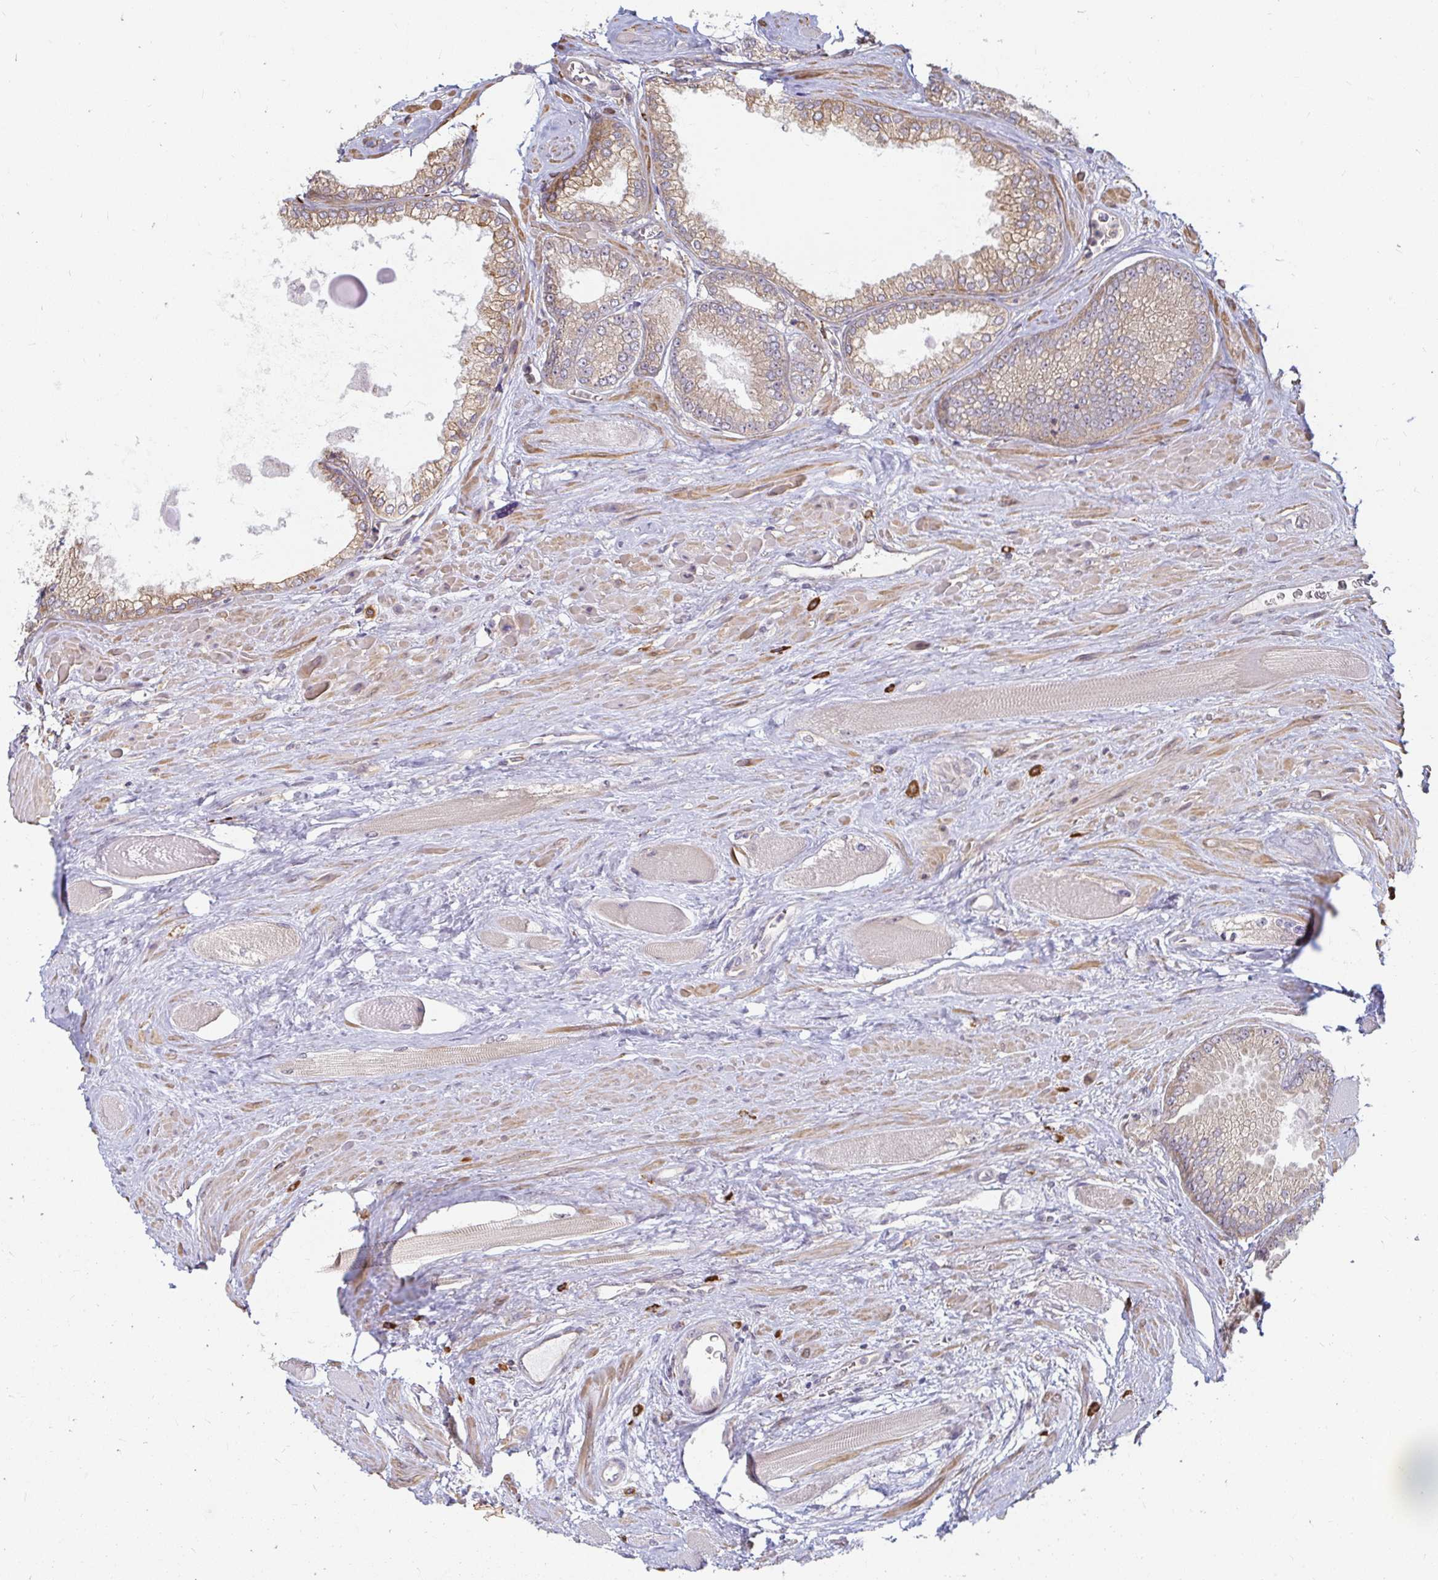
{"staining": {"intensity": "weak", "quantity": ">75%", "location": "cytoplasmic/membranous"}, "tissue": "prostate cancer", "cell_type": "Tumor cells", "image_type": "cancer", "snomed": [{"axis": "morphology", "description": "Adenocarcinoma, Low grade"}, {"axis": "topography", "description": "Prostate"}], "caption": "The micrograph shows staining of prostate low-grade adenocarcinoma, revealing weak cytoplasmic/membranous protein expression (brown color) within tumor cells. The protein of interest is shown in brown color, while the nuclei are stained blue.", "gene": "CAST", "patient": {"sex": "male", "age": 67}}